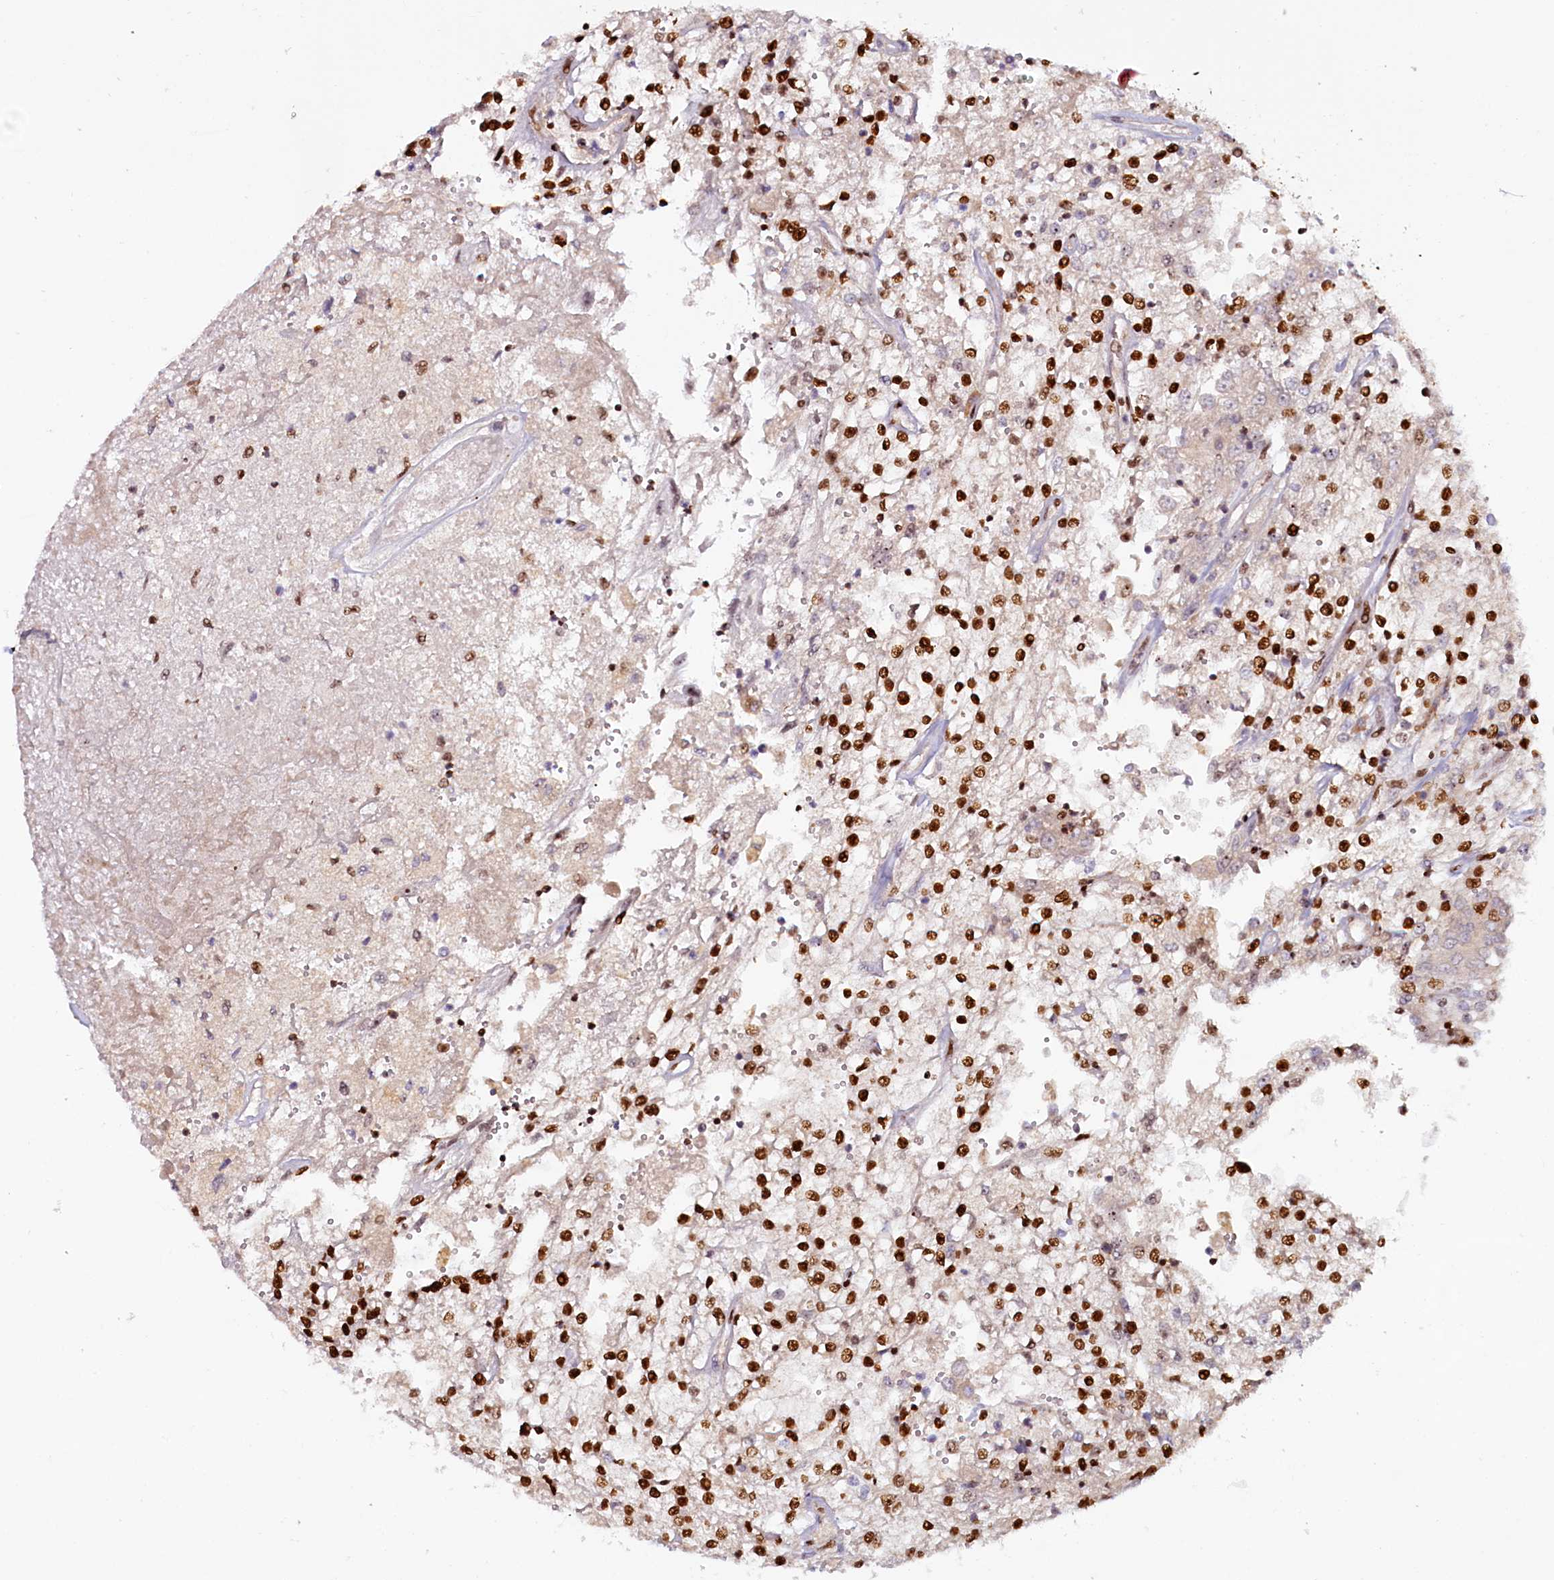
{"staining": {"intensity": "strong", "quantity": ">75%", "location": "nuclear"}, "tissue": "renal cancer", "cell_type": "Tumor cells", "image_type": "cancer", "snomed": [{"axis": "morphology", "description": "Adenocarcinoma, NOS"}, {"axis": "topography", "description": "Kidney"}], "caption": "Renal cancer was stained to show a protein in brown. There is high levels of strong nuclear staining in about >75% of tumor cells.", "gene": "TCOF1", "patient": {"sex": "female", "age": 52}}